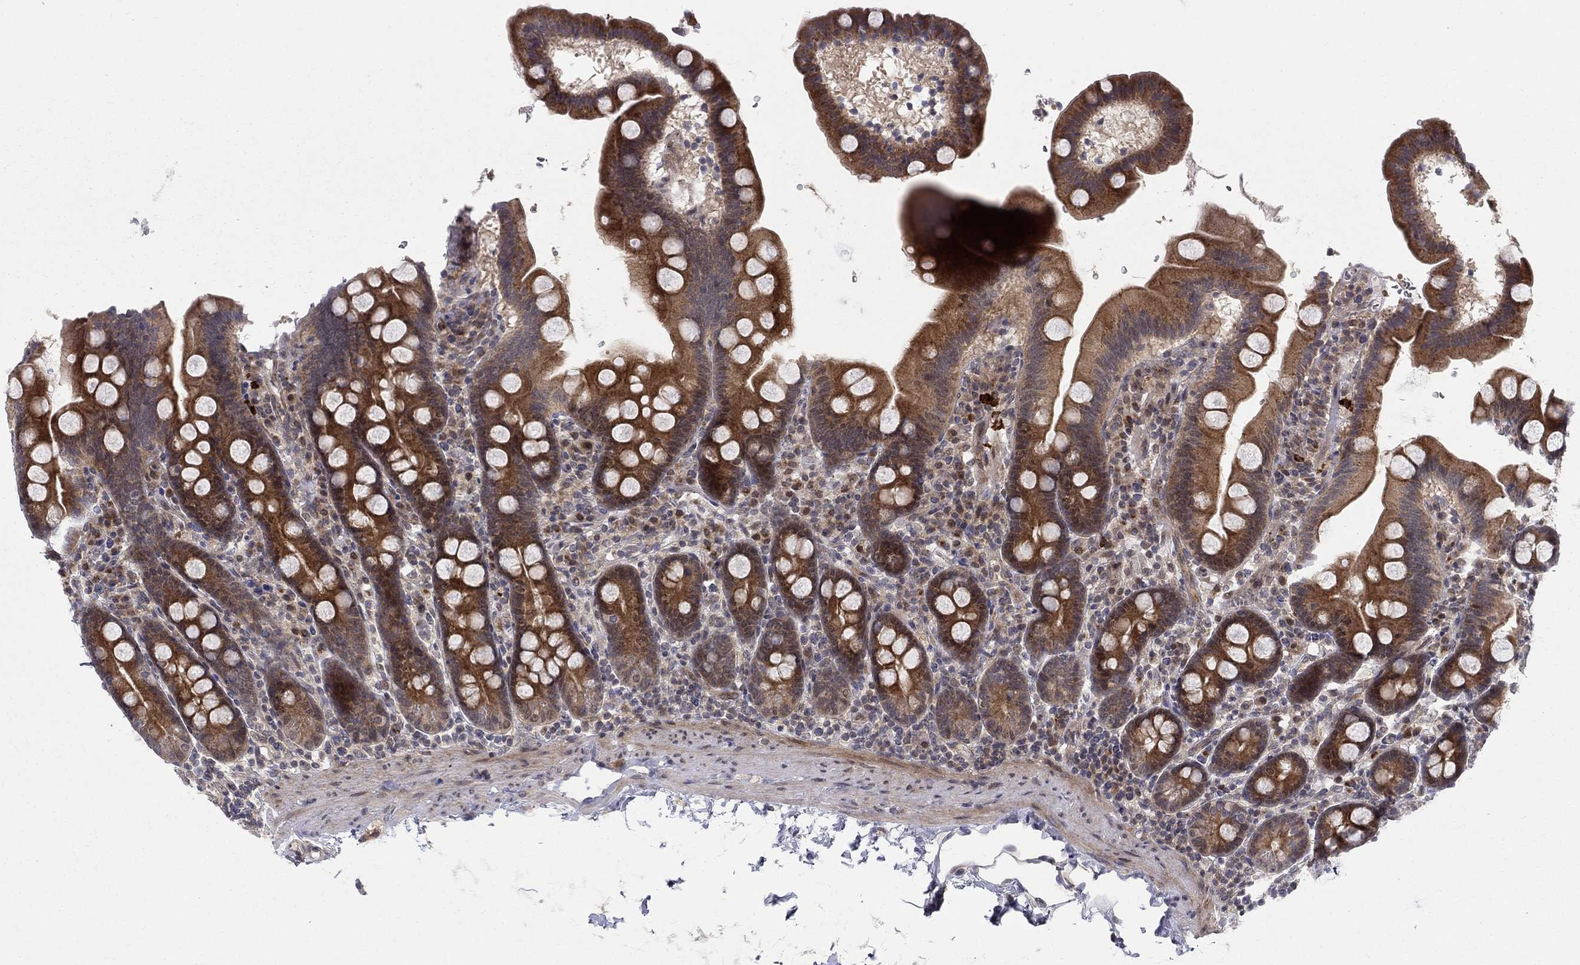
{"staining": {"intensity": "strong", "quantity": "25%-75%", "location": "cytoplasmic/membranous"}, "tissue": "duodenum", "cell_type": "Glandular cells", "image_type": "normal", "snomed": [{"axis": "morphology", "description": "Normal tissue, NOS"}, {"axis": "topography", "description": "Duodenum"}], "caption": "This micrograph displays benign duodenum stained with immunohistochemistry to label a protein in brown. The cytoplasmic/membranous of glandular cells show strong positivity for the protein. Nuclei are counter-stained blue.", "gene": "WDR19", "patient": {"sex": "male", "age": 59}}